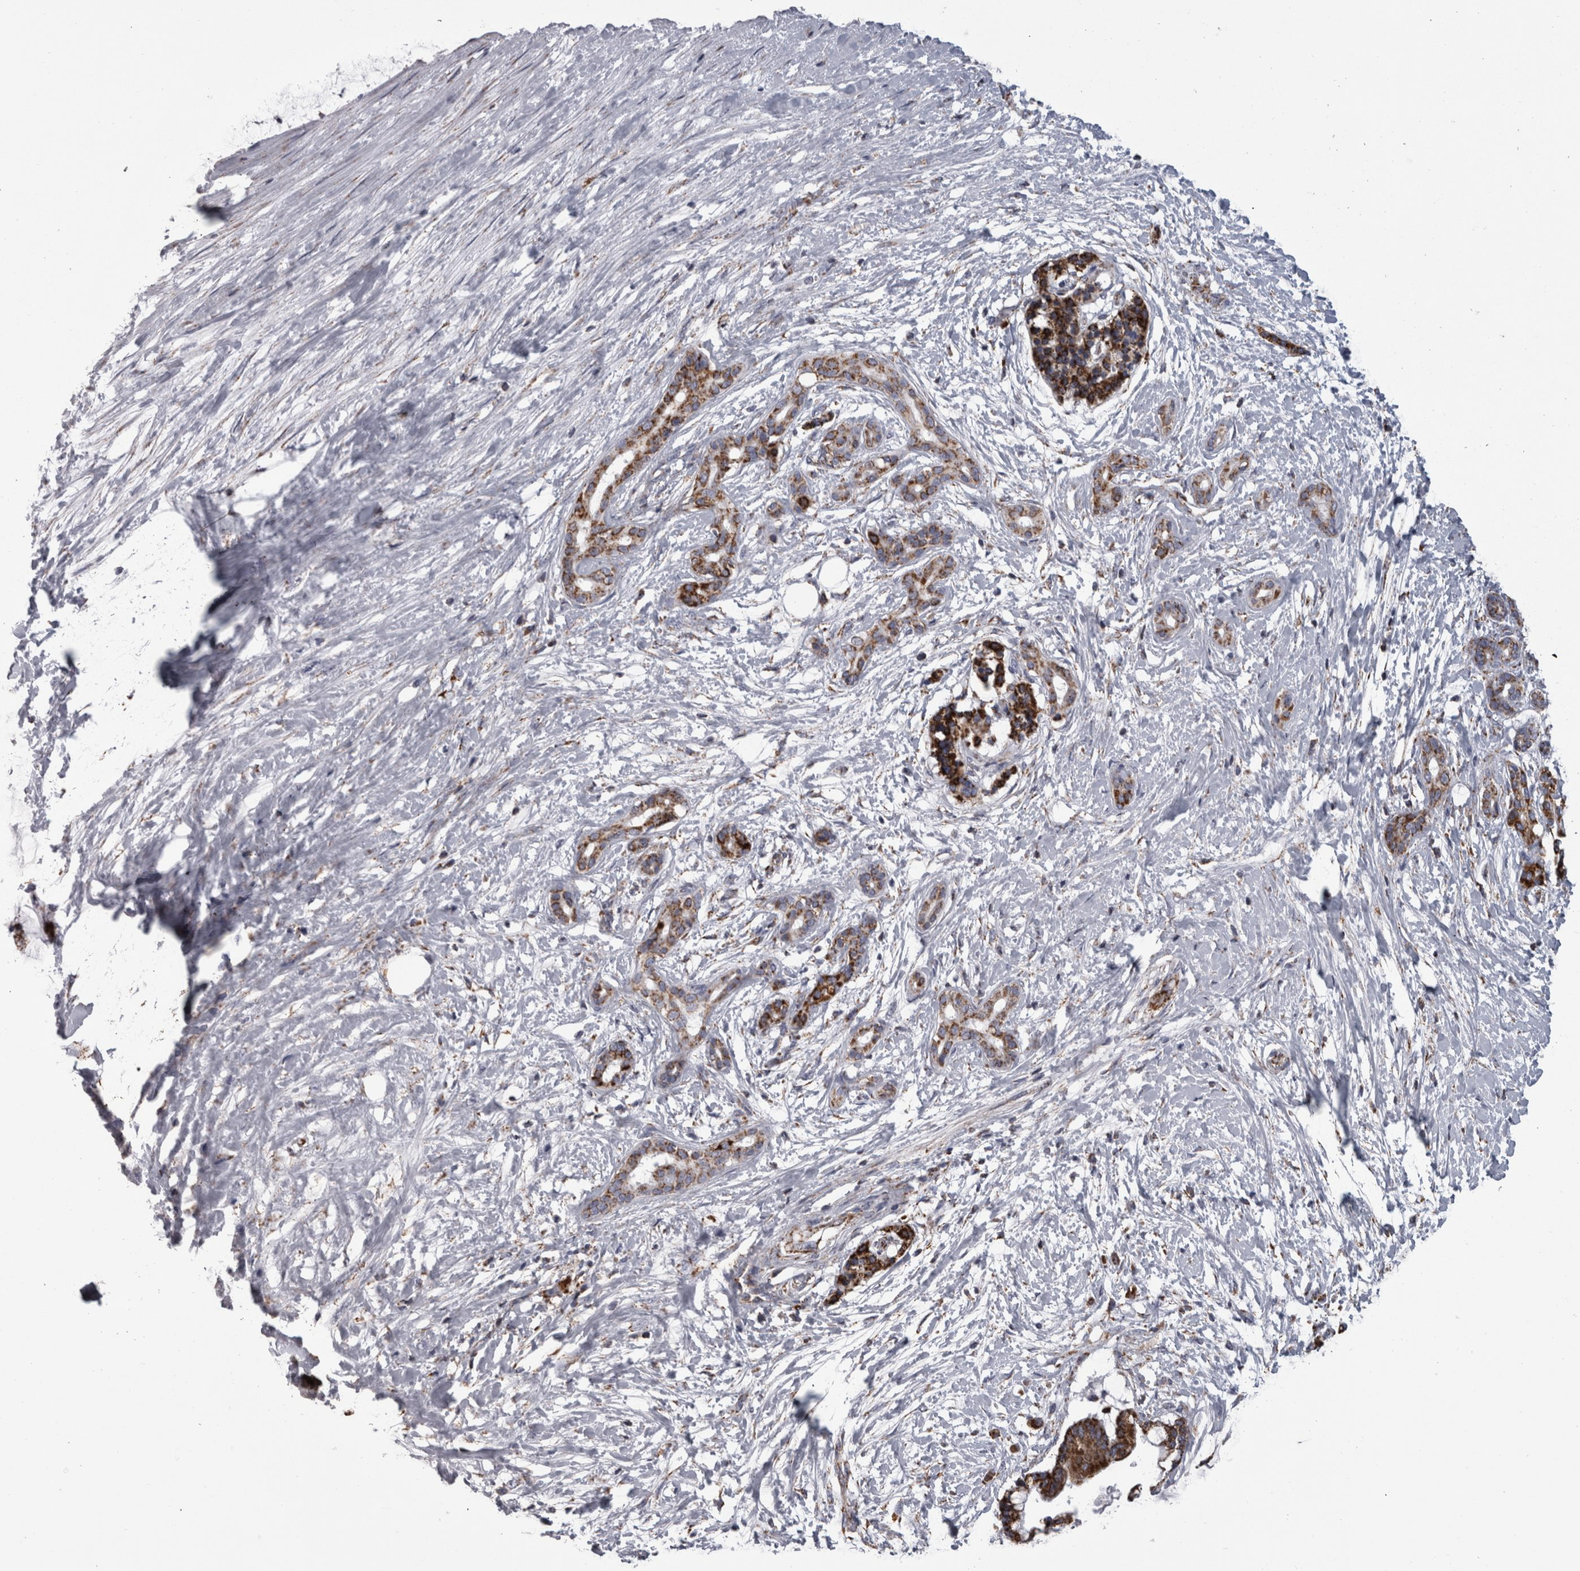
{"staining": {"intensity": "strong", "quantity": ">75%", "location": "cytoplasmic/membranous"}, "tissue": "pancreatic cancer", "cell_type": "Tumor cells", "image_type": "cancer", "snomed": [{"axis": "morphology", "description": "Adenocarcinoma, NOS"}, {"axis": "topography", "description": "Pancreas"}], "caption": "Tumor cells demonstrate high levels of strong cytoplasmic/membranous positivity in about >75% of cells in pancreatic cancer.", "gene": "MDH2", "patient": {"sex": "male", "age": 41}}